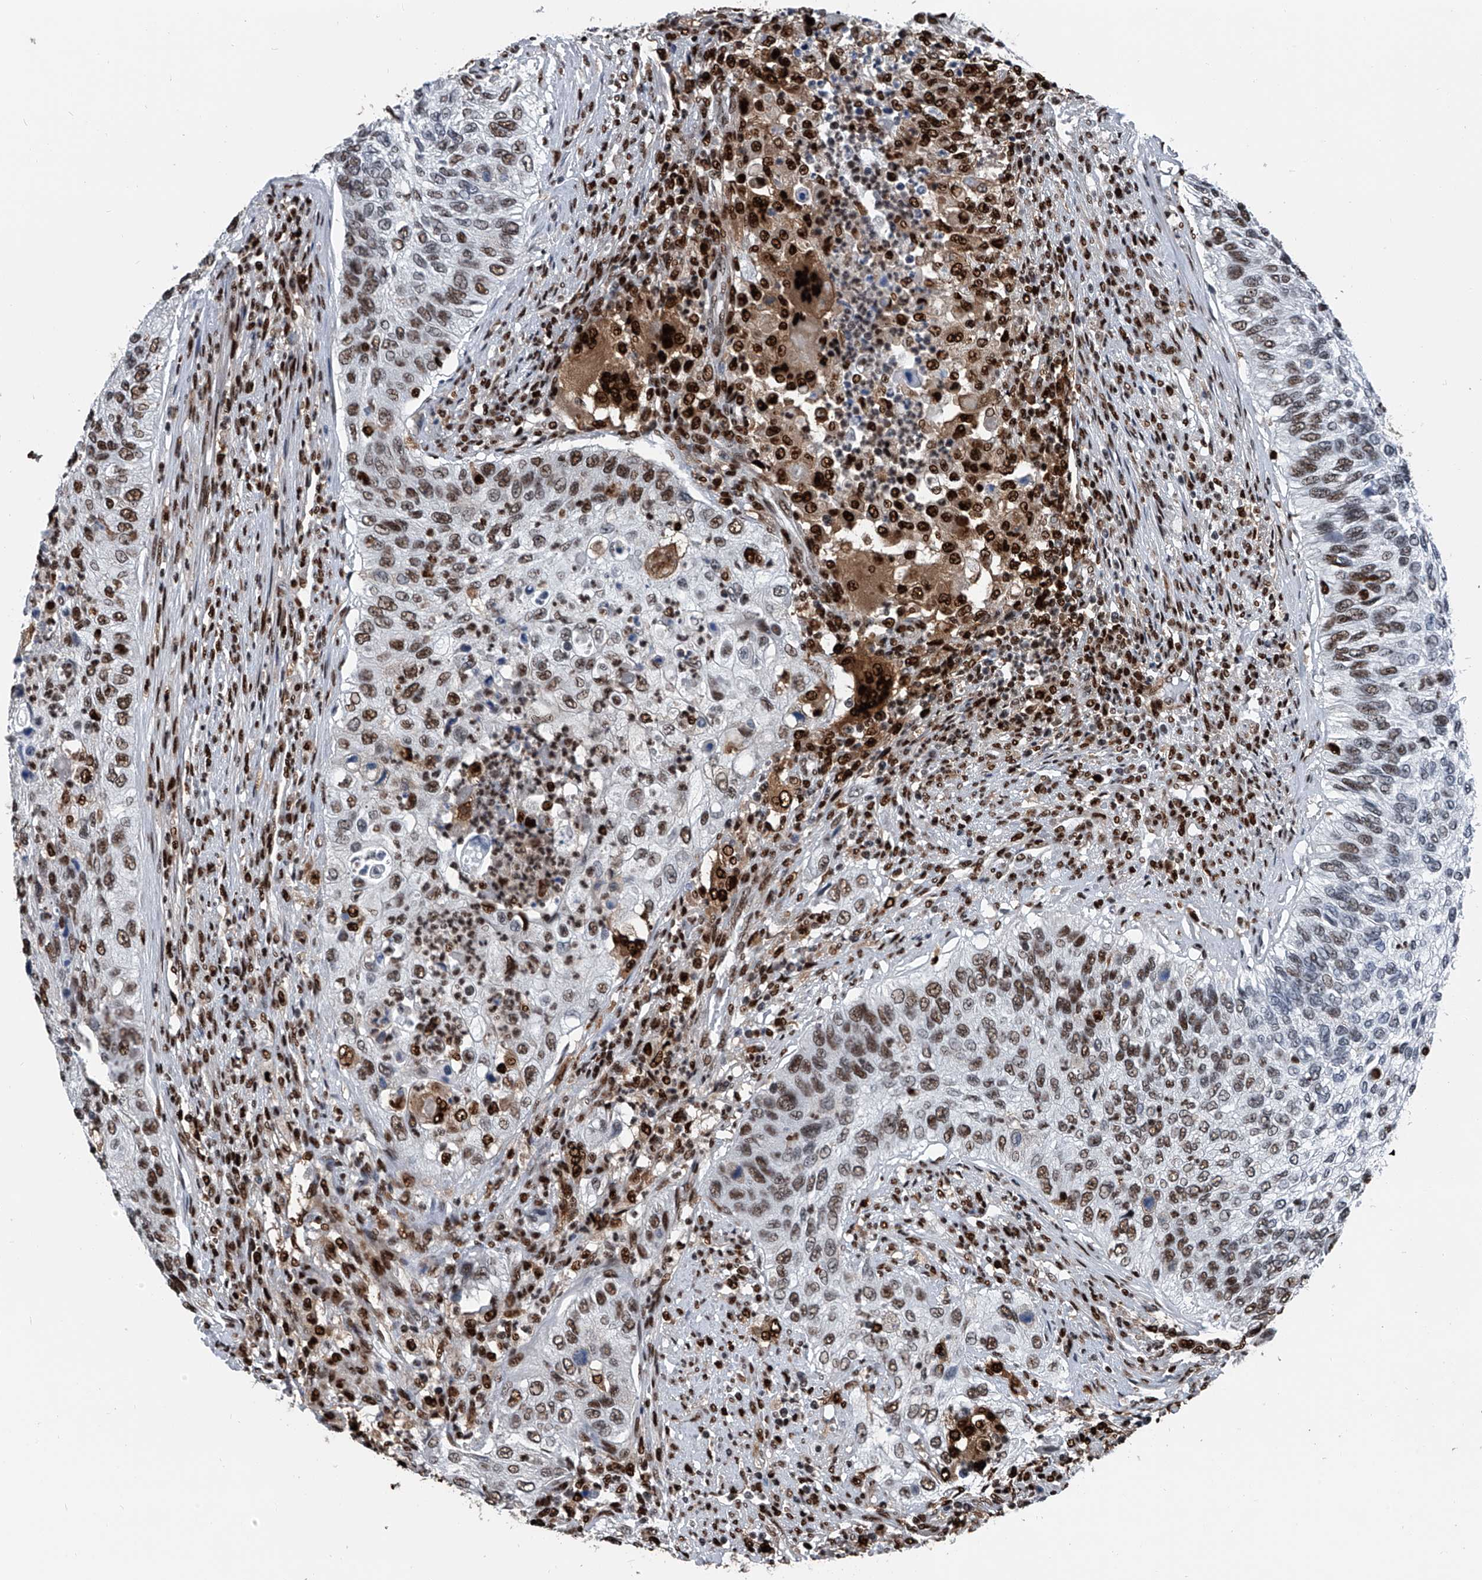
{"staining": {"intensity": "strong", "quantity": "25%-75%", "location": "cytoplasmic/membranous,nuclear"}, "tissue": "urothelial cancer", "cell_type": "Tumor cells", "image_type": "cancer", "snomed": [{"axis": "morphology", "description": "Urothelial carcinoma, High grade"}, {"axis": "topography", "description": "Urinary bladder"}], "caption": "A micrograph showing strong cytoplasmic/membranous and nuclear staining in approximately 25%-75% of tumor cells in urothelial carcinoma (high-grade), as visualized by brown immunohistochemical staining.", "gene": "FKBP5", "patient": {"sex": "female", "age": 60}}